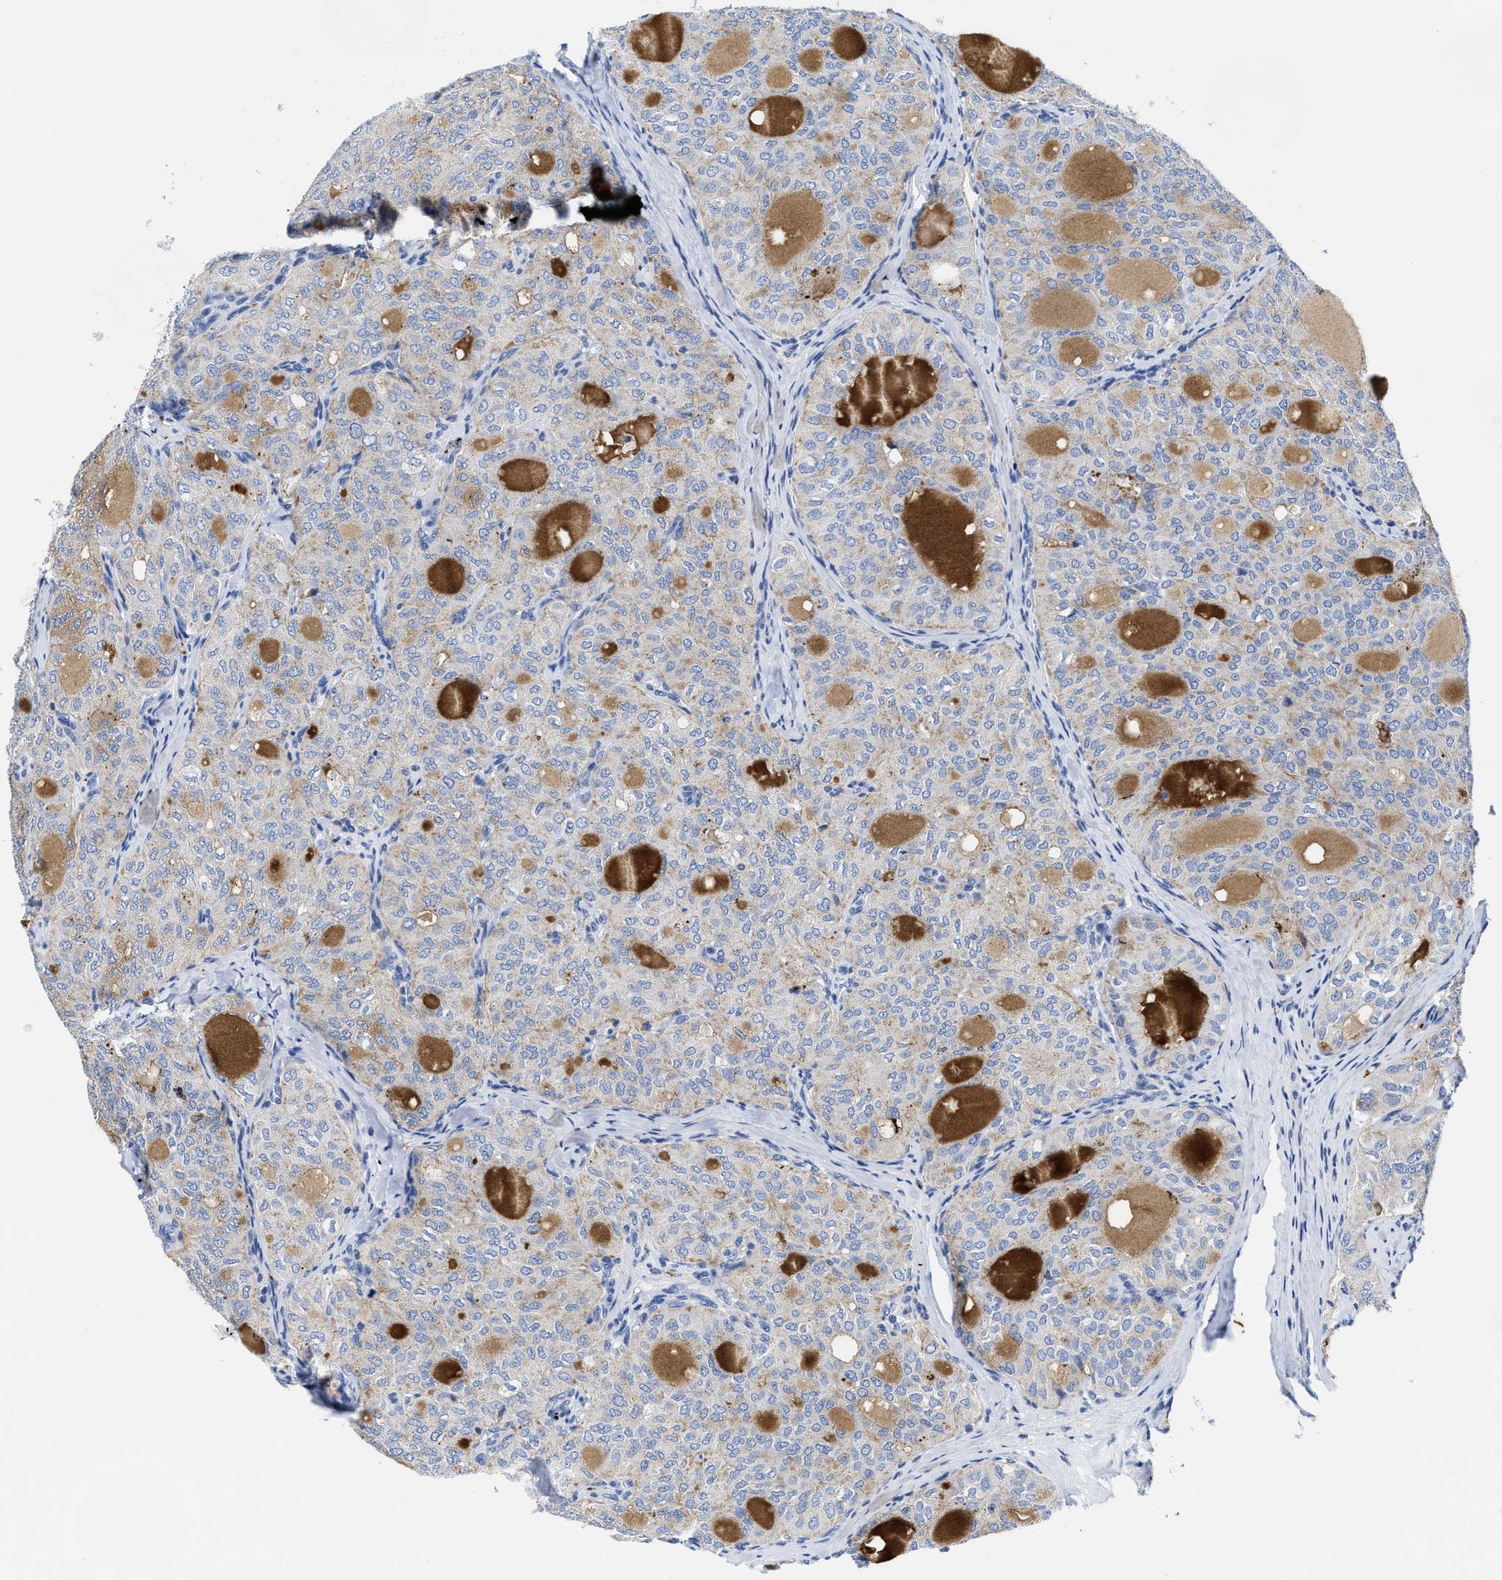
{"staining": {"intensity": "negative", "quantity": "none", "location": "none"}, "tissue": "thyroid cancer", "cell_type": "Tumor cells", "image_type": "cancer", "snomed": [{"axis": "morphology", "description": "Follicular adenoma carcinoma, NOS"}, {"axis": "topography", "description": "Thyroid gland"}], "caption": "DAB immunohistochemical staining of human thyroid cancer (follicular adenoma carcinoma) reveals no significant staining in tumor cells.", "gene": "TBRG4", "patient": {"sex": "male", "age": 75}}